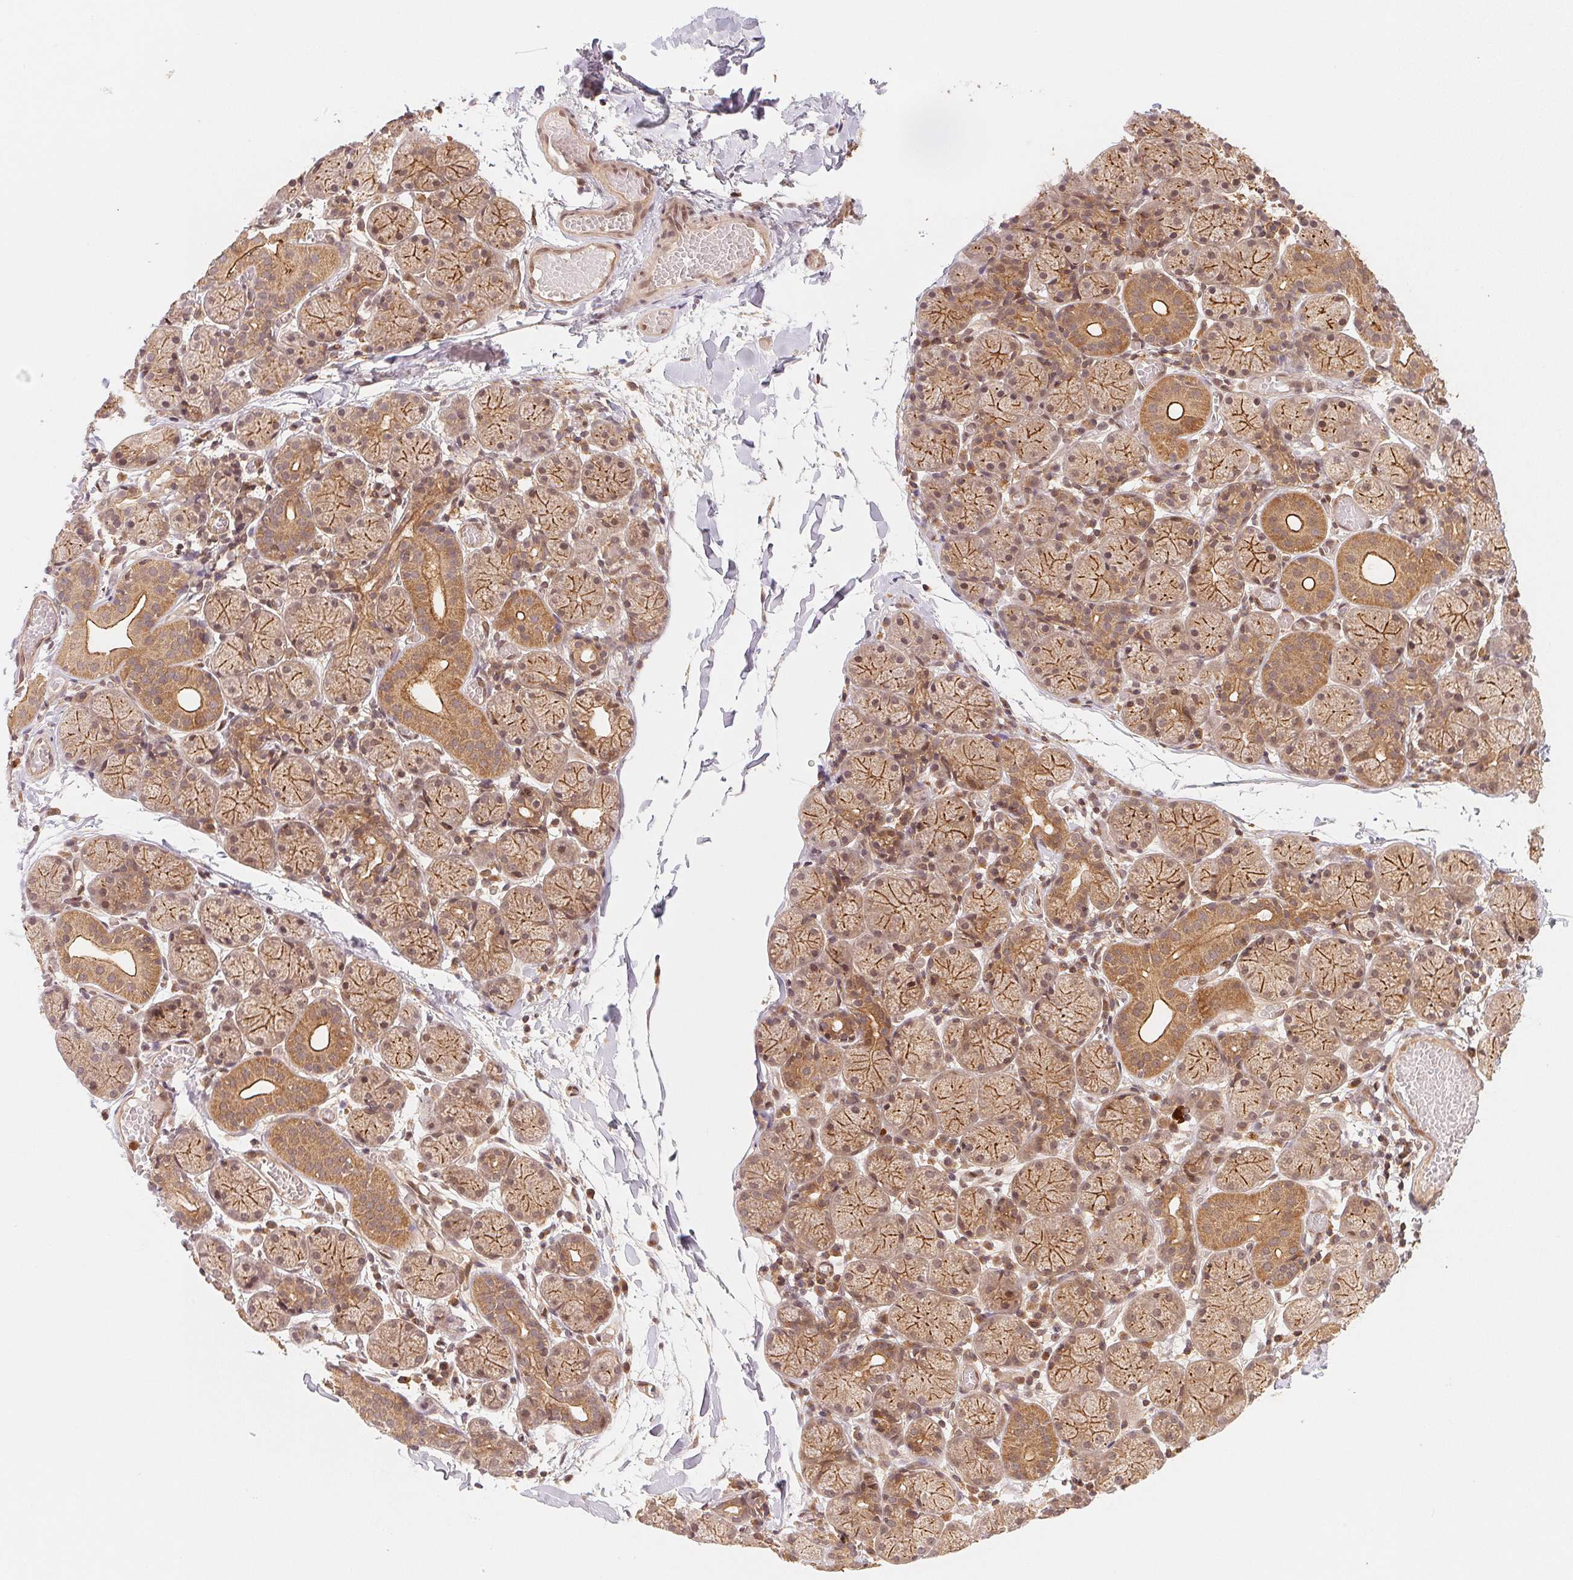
{"staining": {"intensity": "strong", "quantity": "25%-75%", "location": "cytoplasmic/membranous,nuclear"}, "tissue": "salivary gland", "cell_type": "Glandular cells", "image_type": "normal", "snomed": [{"axis": "morphology", "description": "Normal tissue, NOS"}, {"axis": "topography", "description": "Salivary gland"}], "caption": "Protein expression analysis of normal salivary gland demonstrates strong cytoplasmic/membranous,nuclear staining in approximately 25%-75% of glandular cells.", "gene": "CCDC102B", "patient": {"sex": "female", "age": 24}}